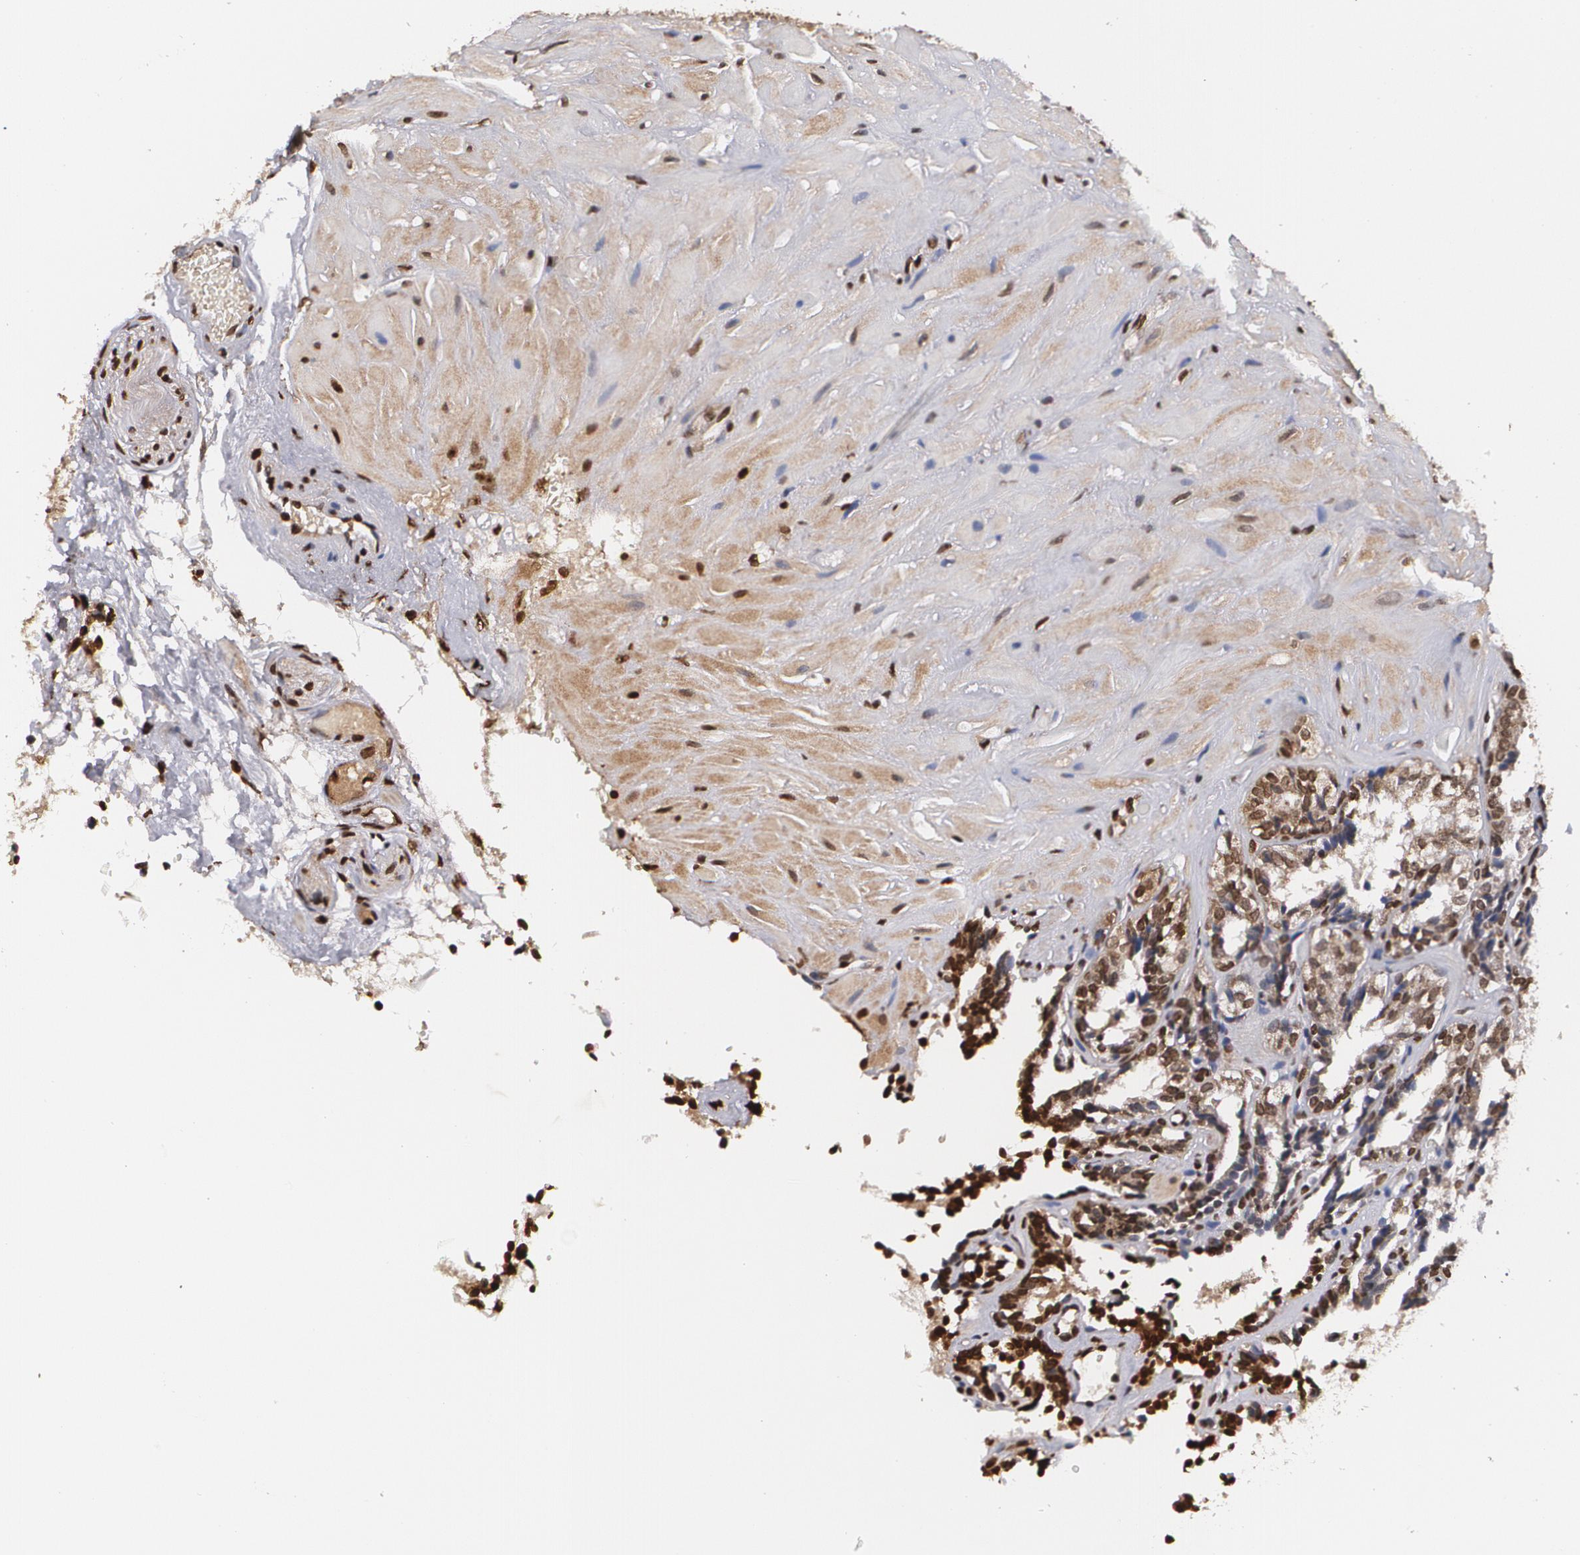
{"staining": {"intensity": "moderate", "quantity": ">75%", "location": "cytoplasmic/membranous,nuclear"}, "tissue": "seminal vesicle", "cell_type": "Glandular cells", "image_type": "normal", "snomed": [{"axis": "morphology", "description": "Normal tissue, NOS"}, {"axis": "topography", "description": "Seminal veicle"}], "caption": "Immunohistochemistry (IHC) histopathology image of unremarkable seminal vesicle stained for a protein (brown), which reveals medium levels of moderate cytoplasmic/membranous,nuclear staining in about >75% of glandular cells.", "gene": "MVP", "patient": {"sex": "male", "age": 26}}